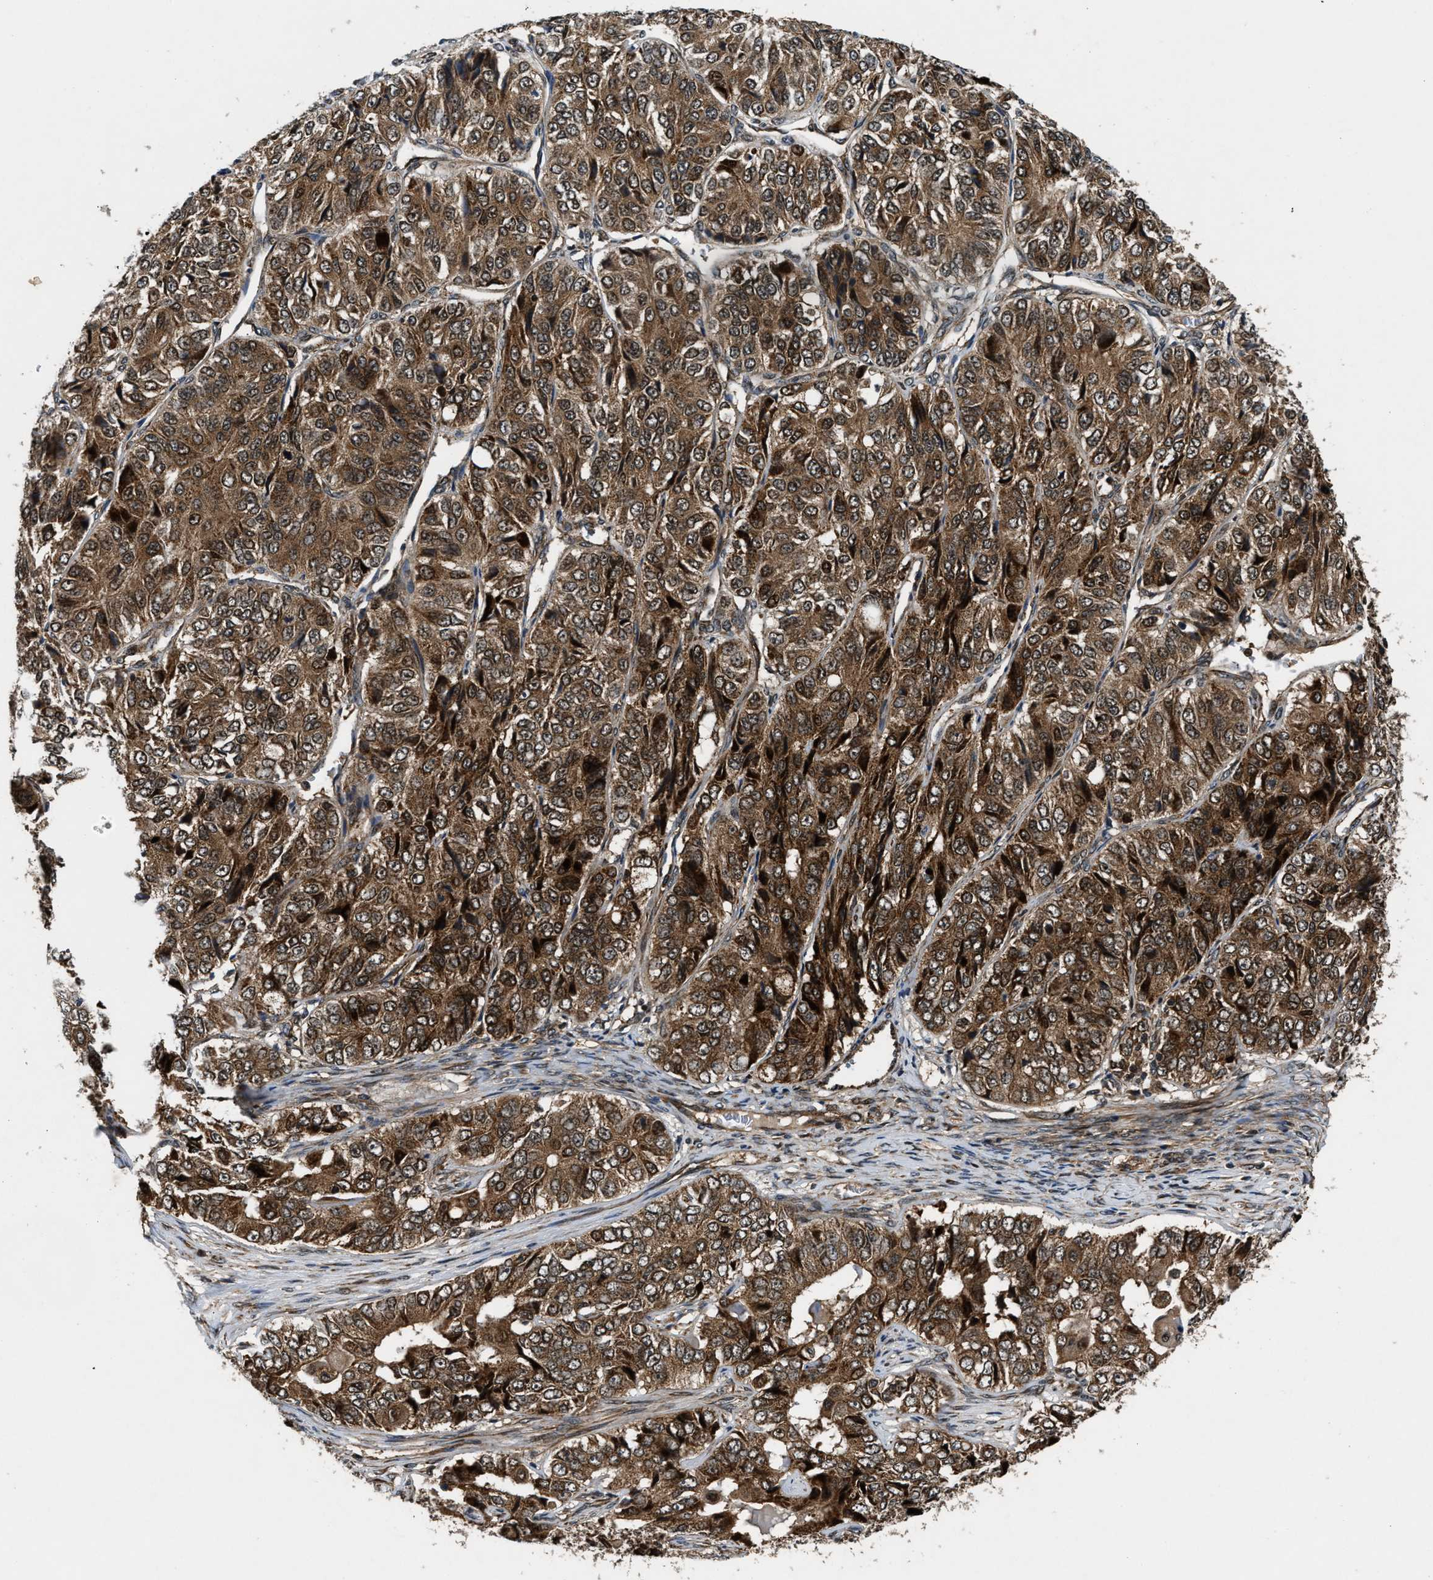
{"staining": {"intensity": "strong", "quantity": ">75%", "location": "cytoplasmic/membranous"}, "tissue": "ovarian cancer", "cell_type": "Tumor cells", "image_type": "cancer", "snomed": [{"axis": "morphology", "description": "Carcinoma, endometroid"}, {"axis": "topography", "description": "Ovary"}], "caption": "Human endometroid carcinoma (ovarian) stained with a brown dye shows strong cytoplasmic/membranous positive expression in approximately >75% of tumor cells.", "gene": "PNPLA8", "patient": {"sex": "female", "age": 51}}